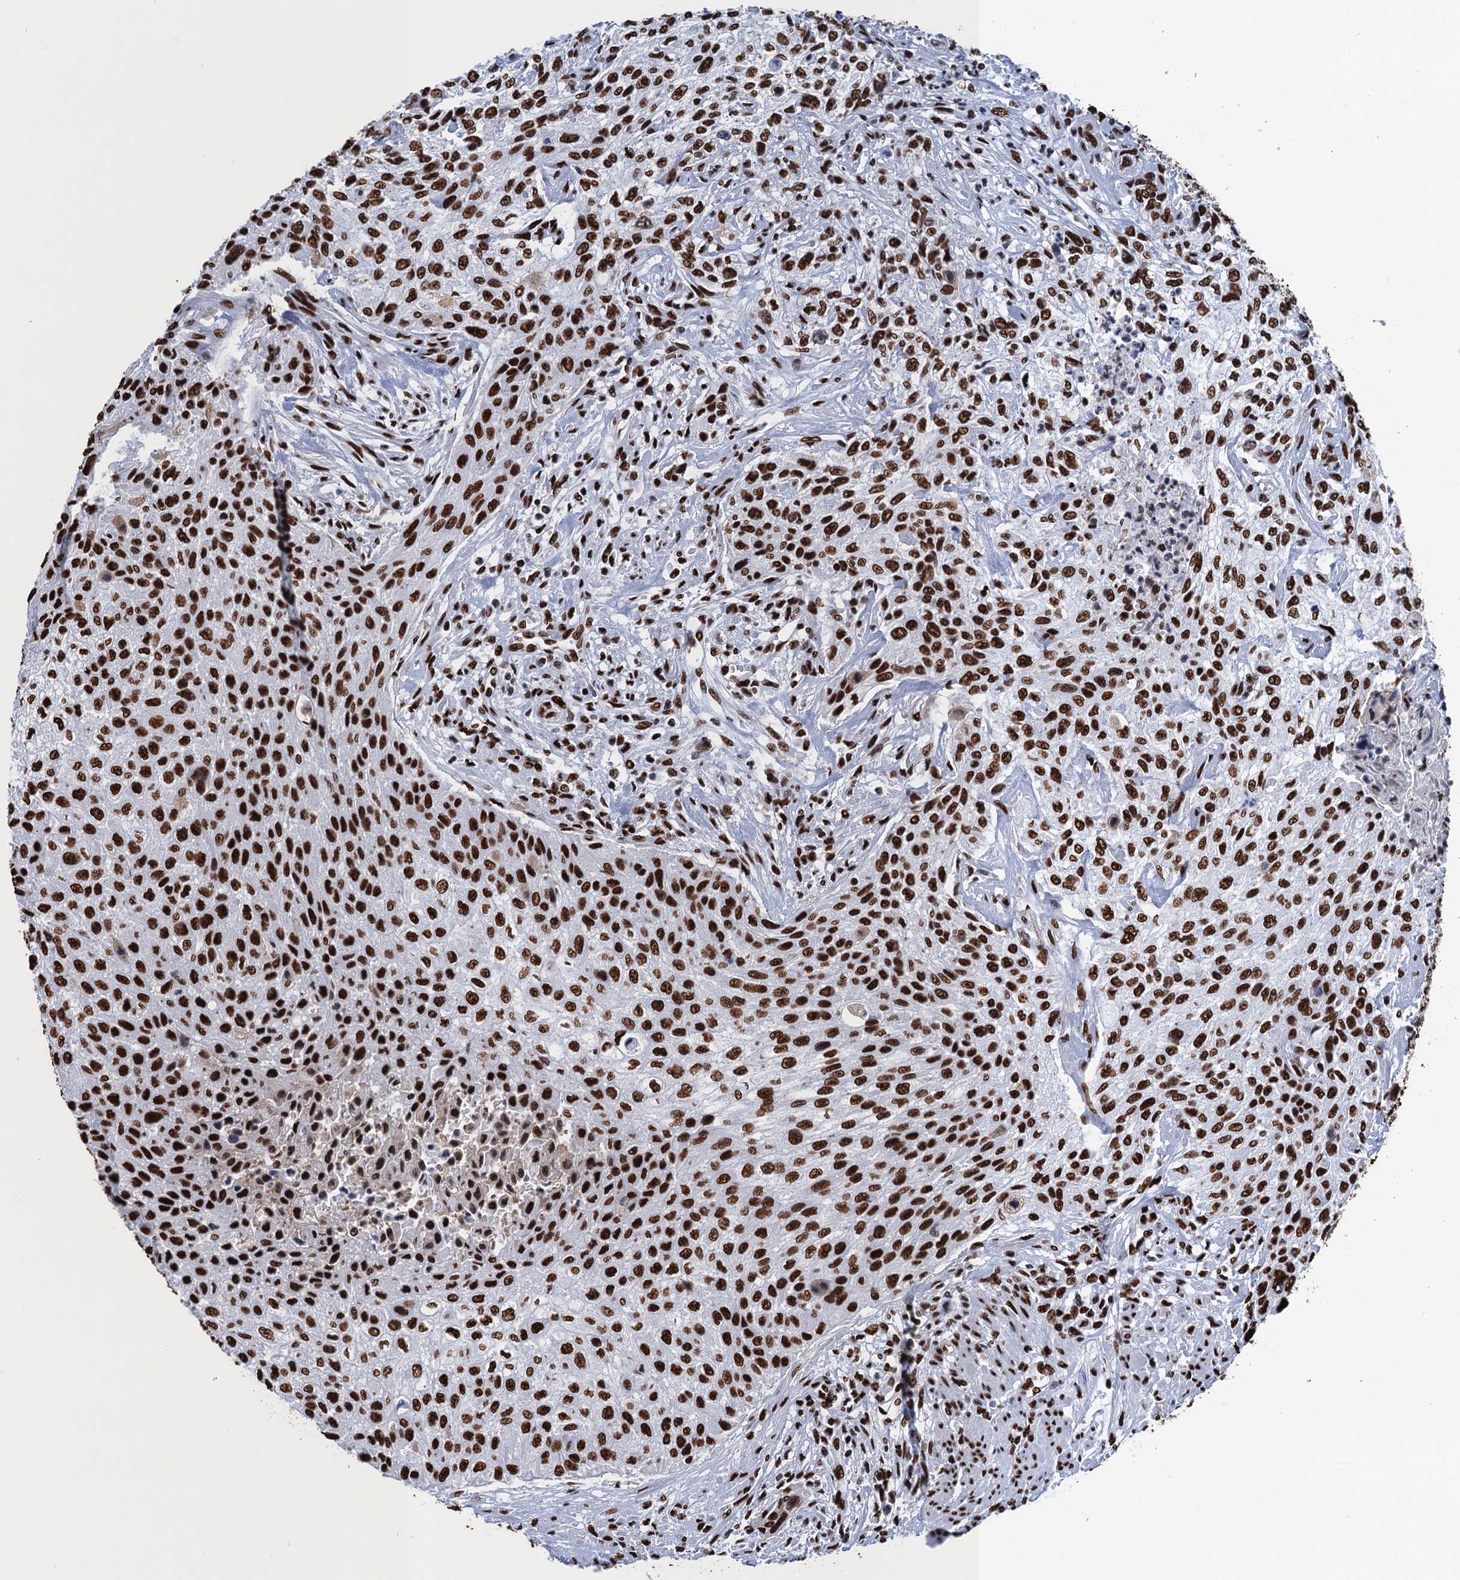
{"staining": {"intensity": "strong", "quantity": ">75%", "location": "nuclear"}, "tissue": "urothelial cancer", "cell_type": "Tumor cells", "image_type": "cancer", "snomed": [{"axis": "morphology", "description": "Normal tissue, NOS"}, {"axis": "morphology", "description": "Urothelial carcinoma, NOS"}, {"axis": "topography", "description": "Urinary bladder"}, {"axis": "topography", "description": "Peripheral nerve tissue"}], "caption": "Protein expression analysis of transitional cell carcinoma demonstrates strong nuclear staining in approximately >75% of tumor cells.", "gene": "UBA2", "patient": {"sex": "male", "age": 35}}